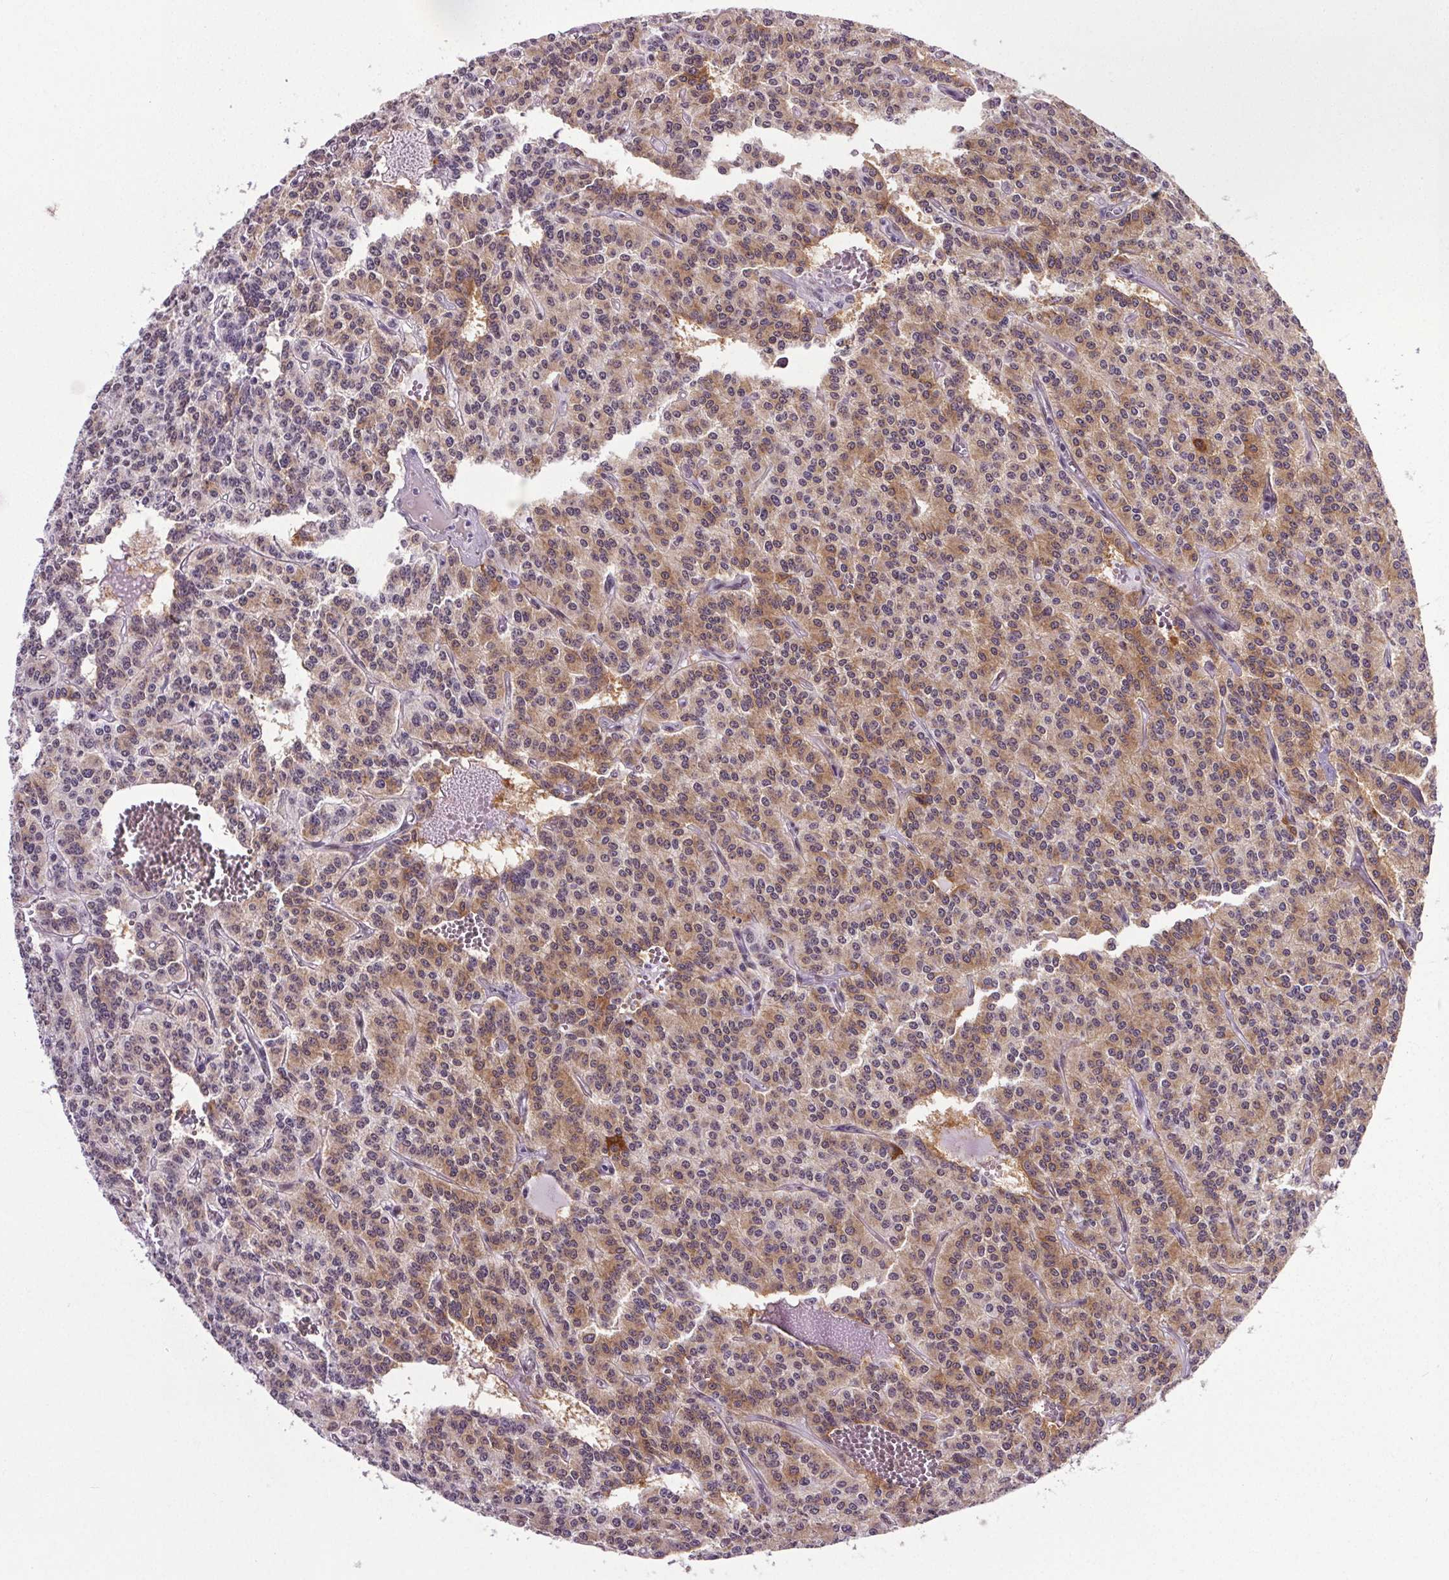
{"staining": {"intensity": "weak", "quantity": "25%-75%", "location": "cytoplasmic/membranous,nuclear"}, "tissue": "carcinoid", "cell_type": "Tumor cells", "image_type": "cancer", "snomed": [{"axis": "morphology", "description": "Carcinoid, malignant, NOS"}, {"axis": "topography", "description": "Lung"}], "caption": "Immunohistochemistry (IHC) of carcinoid shows low levels of weak cytoplasmic/membranous and nuclear staining in about 25%-75% of tumor cells.", "gene": "GP6", "patient": {"sex": "female", "age": 71}}